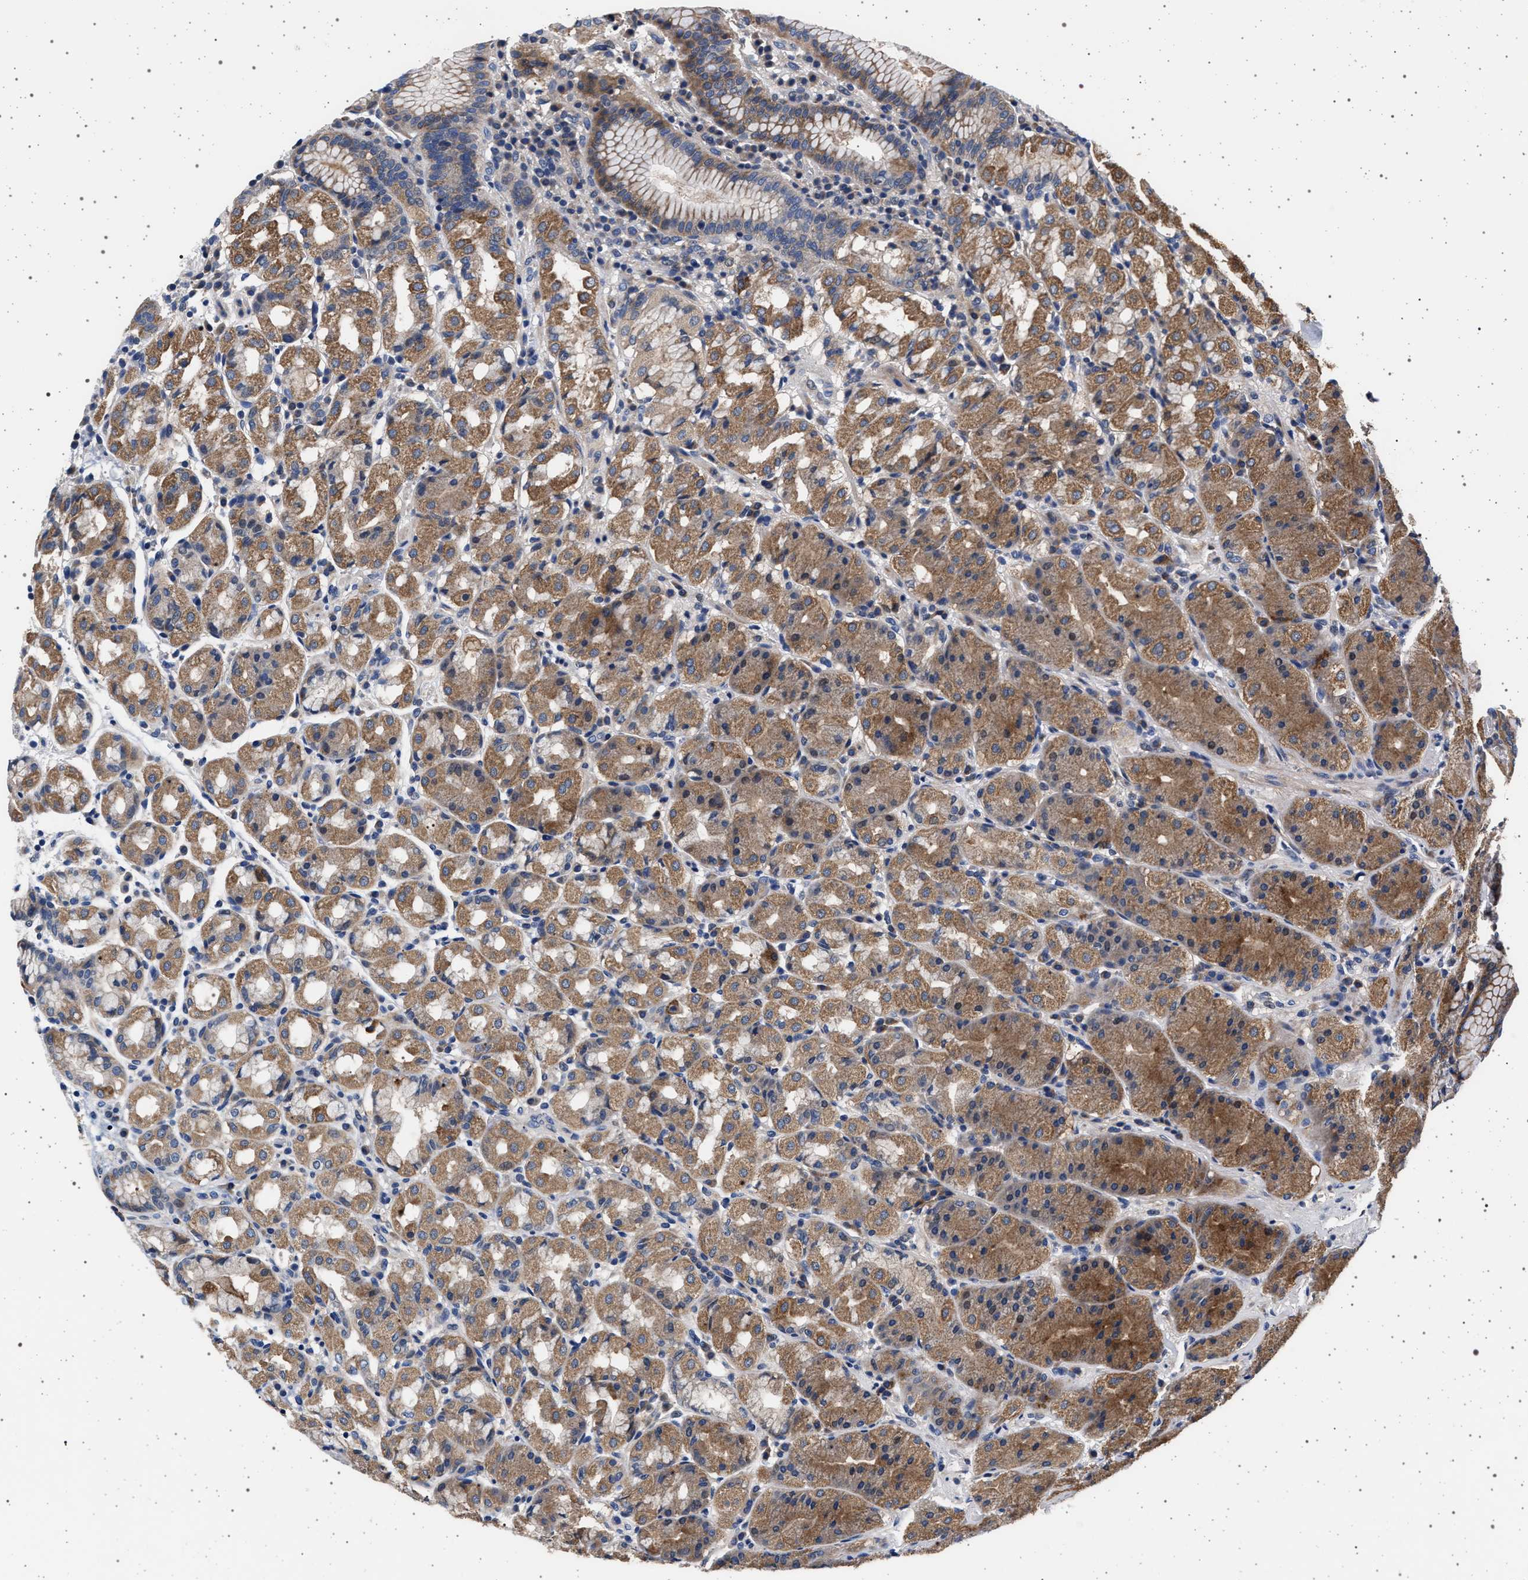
{"staining": {"intensity": "moderate", "quantity": ">75%", "location": "cytoplasmic/membranous"}, "tissue": "stomach", "cell_type": "Glandular cells", "image_type": "normal", "snomed": [{"axis": "morphology", "description": "Normal tissue, NOS"}, {"axis": "topography", "description": "Stomach"}, {"axis": "topography", "description": "Stomach, lower"}], "caption": "Stomach stained for a protein (brown) exhibits moderate cytoplasmic/membranous positive expression in about >75% of glandular cells.", "gene": "MAP3K2", "patient": {"sex": "female", "age": 56}}